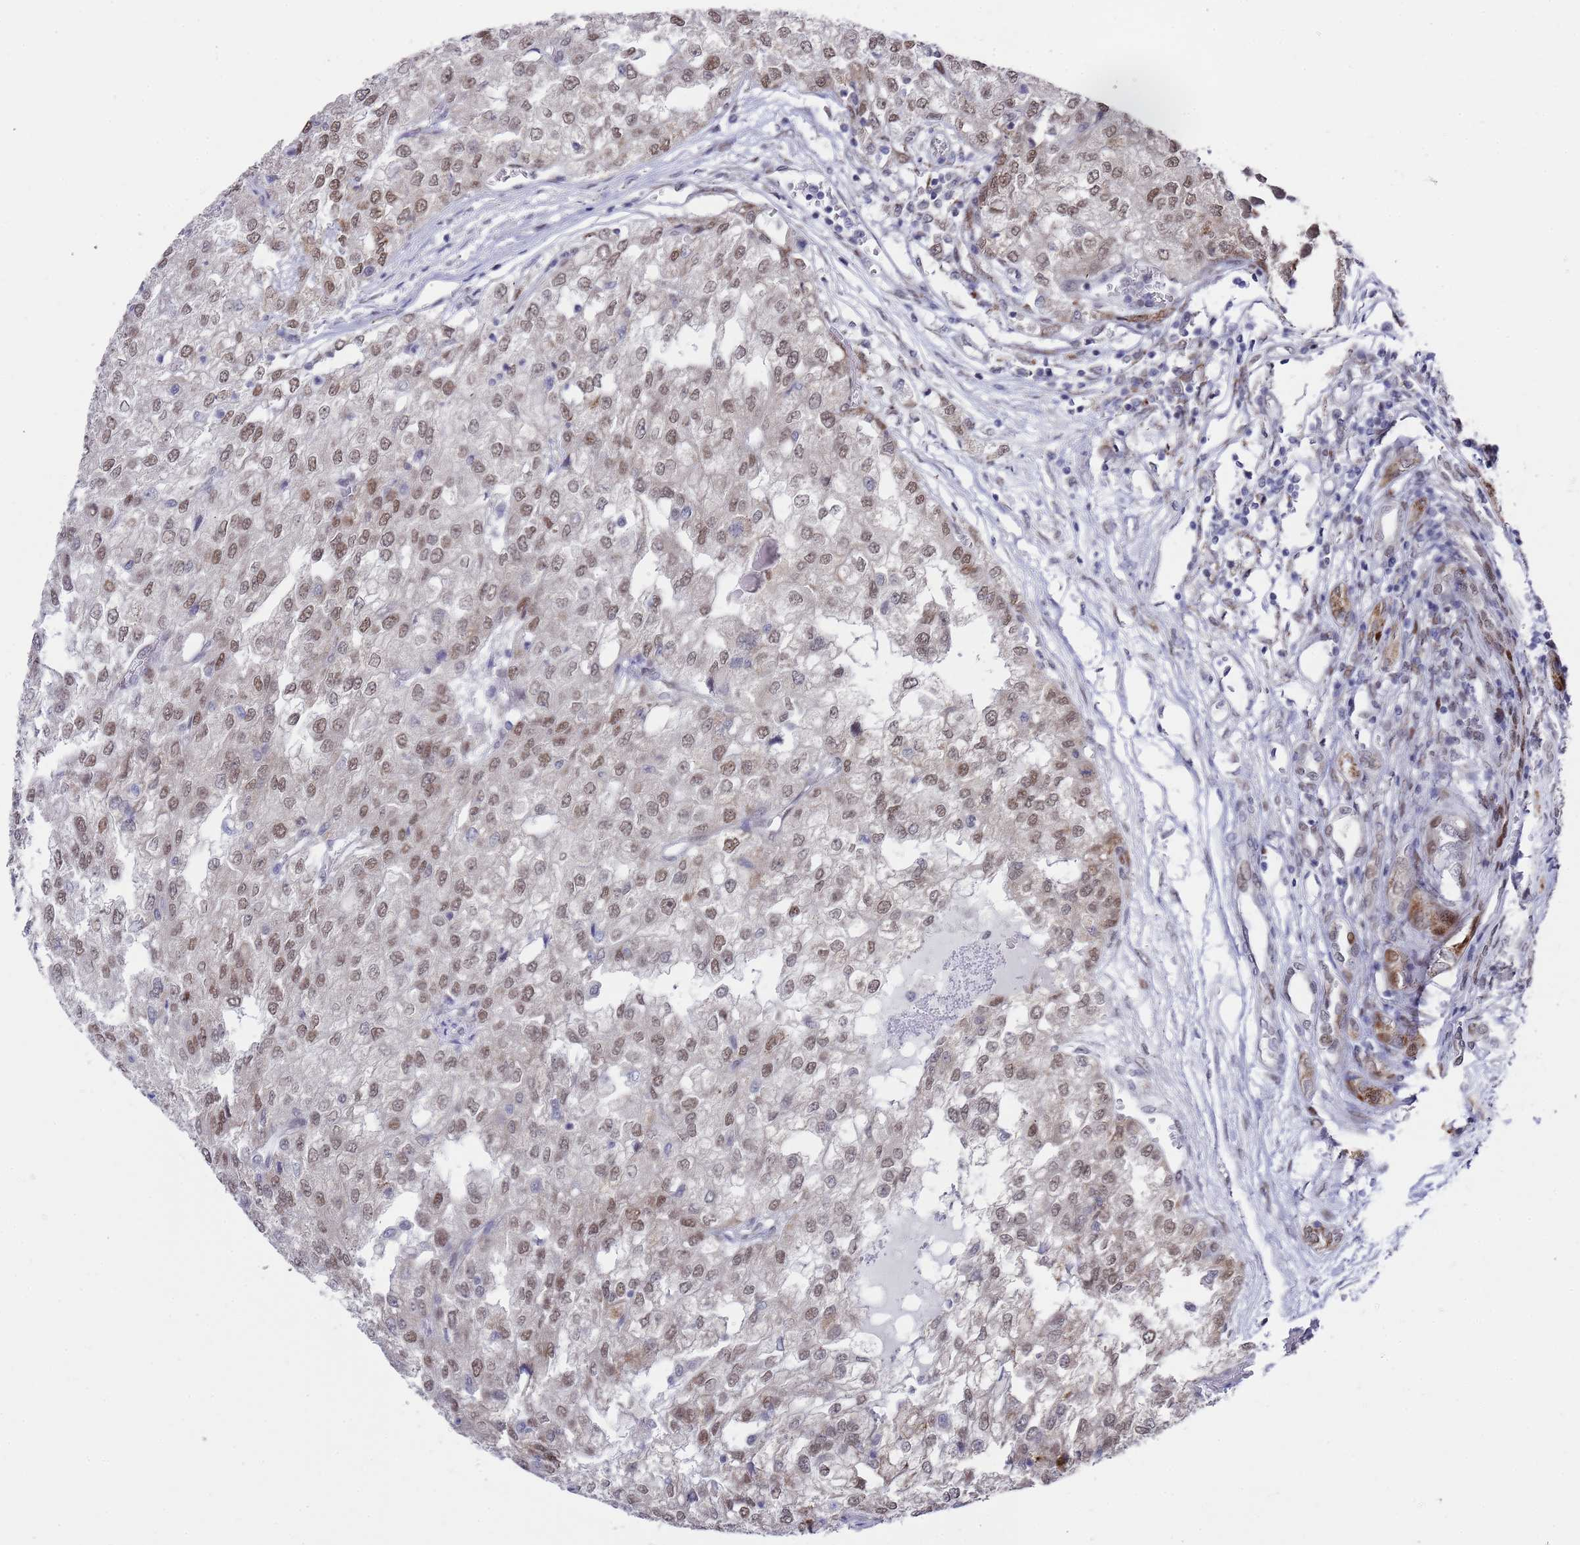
{"staining": {"intensity": "moderate", "quantity": ">75%", "location": "nuclear"}, "tissue": "renal cancer", "cell_type": "Tumor cells", "image_type": "cancer", "snomed": [{"axis": "morphology", "description": "Adenocarcinoma, NOS"}, {"axis": "topography", "description": "Kidney"}], "caption": "Protein staining shows moderate nuclear staining in approximately >75% of tumor cells in adenocarcinoma (renal).", "gene": "COPS6", "patient": {"sex": "female", "age": 54}}